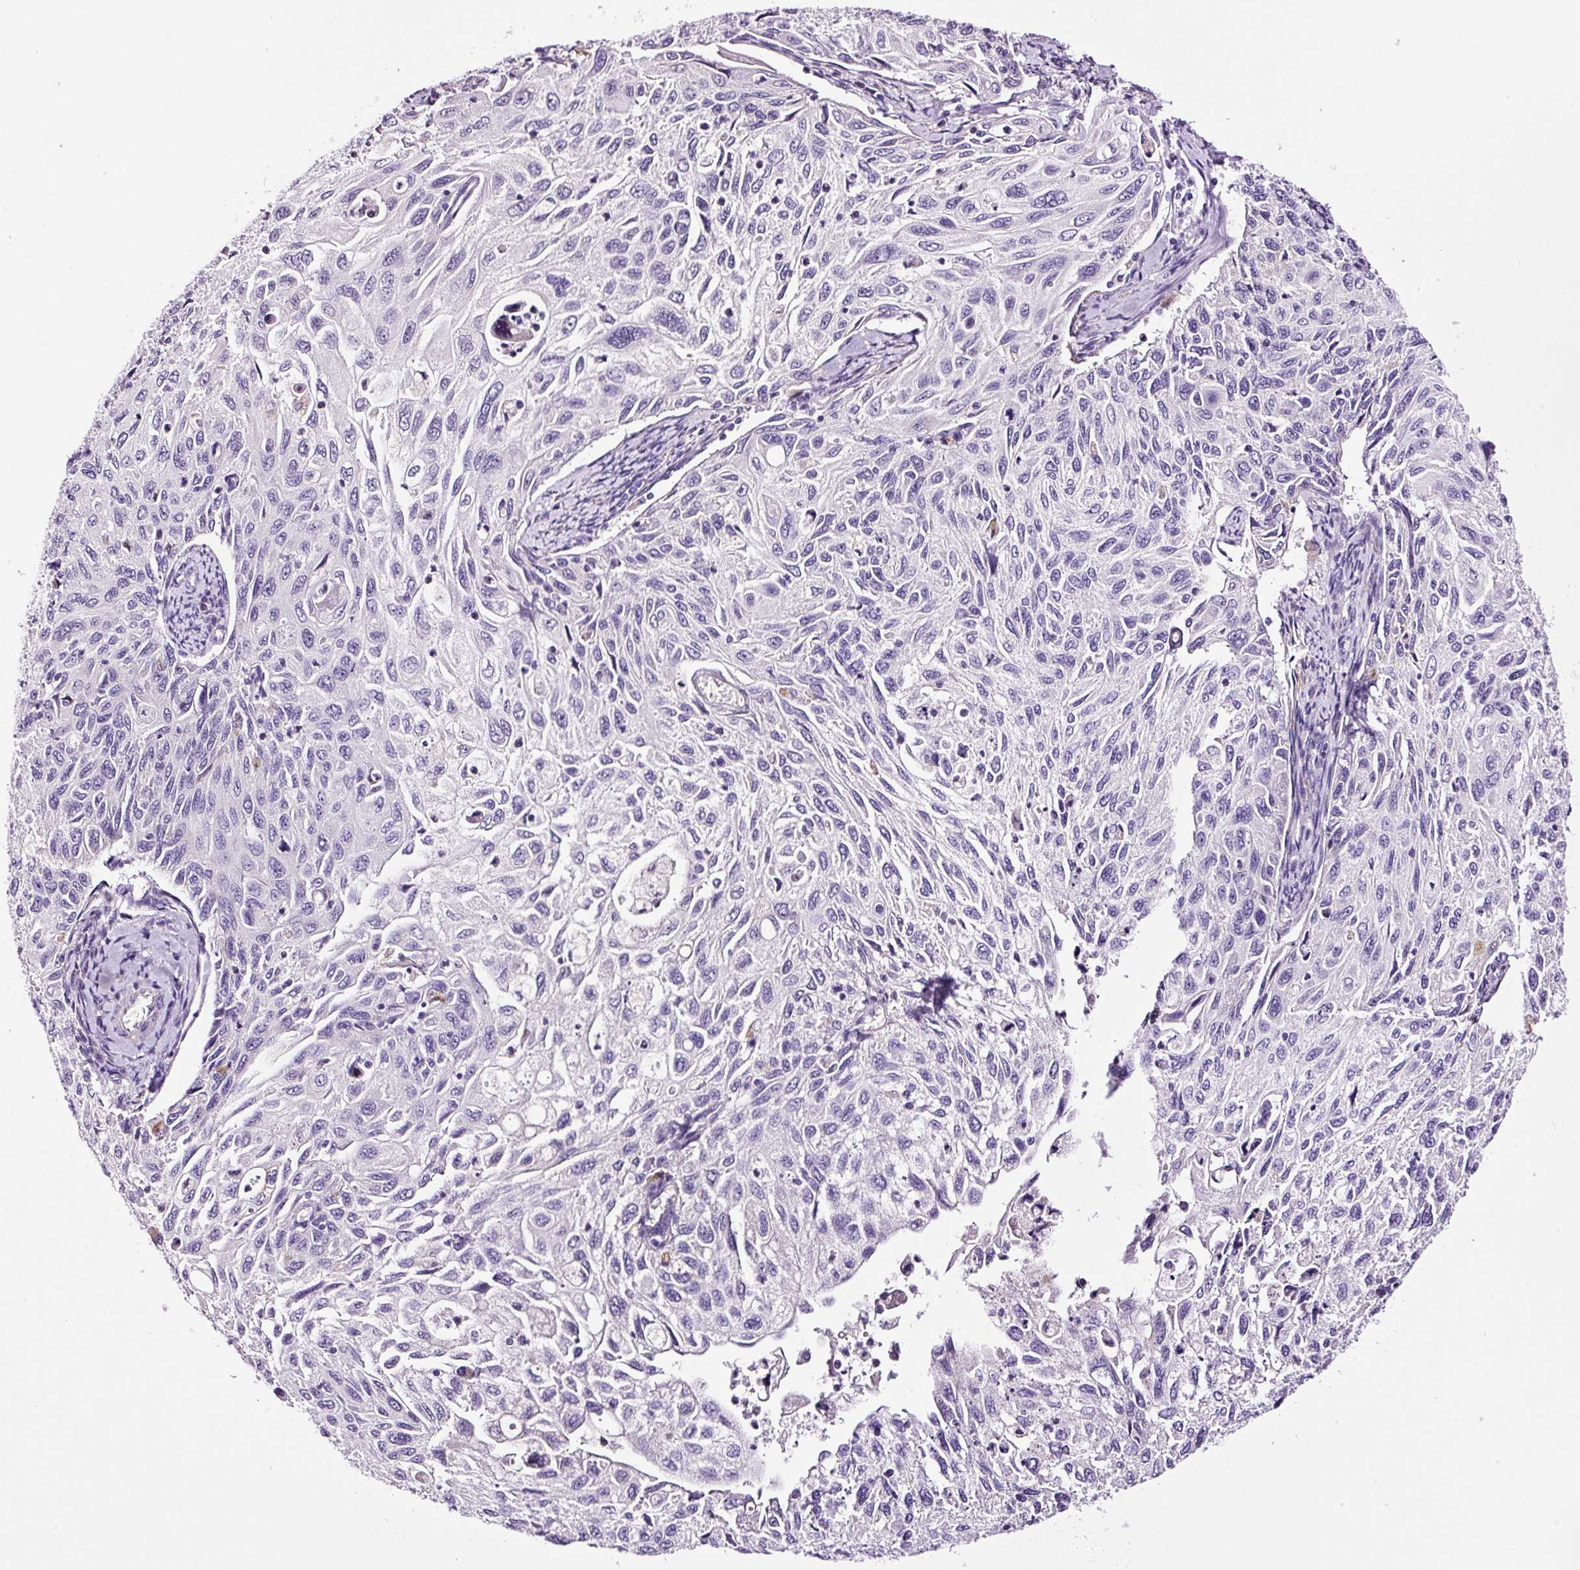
{"staining": {"intensity": "negative", "quantity": "none", "location": "none"}, "tissue": "cervical cancer", "cell_type": "Tumor cells", "image_type": "cancer", "snomed": [{"axis": "morphology", "description": "Squamous cell carcinoma, NOS"}, {"axis": "topography", "description": "Cervix"}], "caption": "Immunohistochemistry photomicrograph of squamous cell carcinoma (cervical) stained for a protein (brown), which reveals no expression in tumor cells.", "gene": "RTF2", "patient": {"sex": "female", "age": 70}}